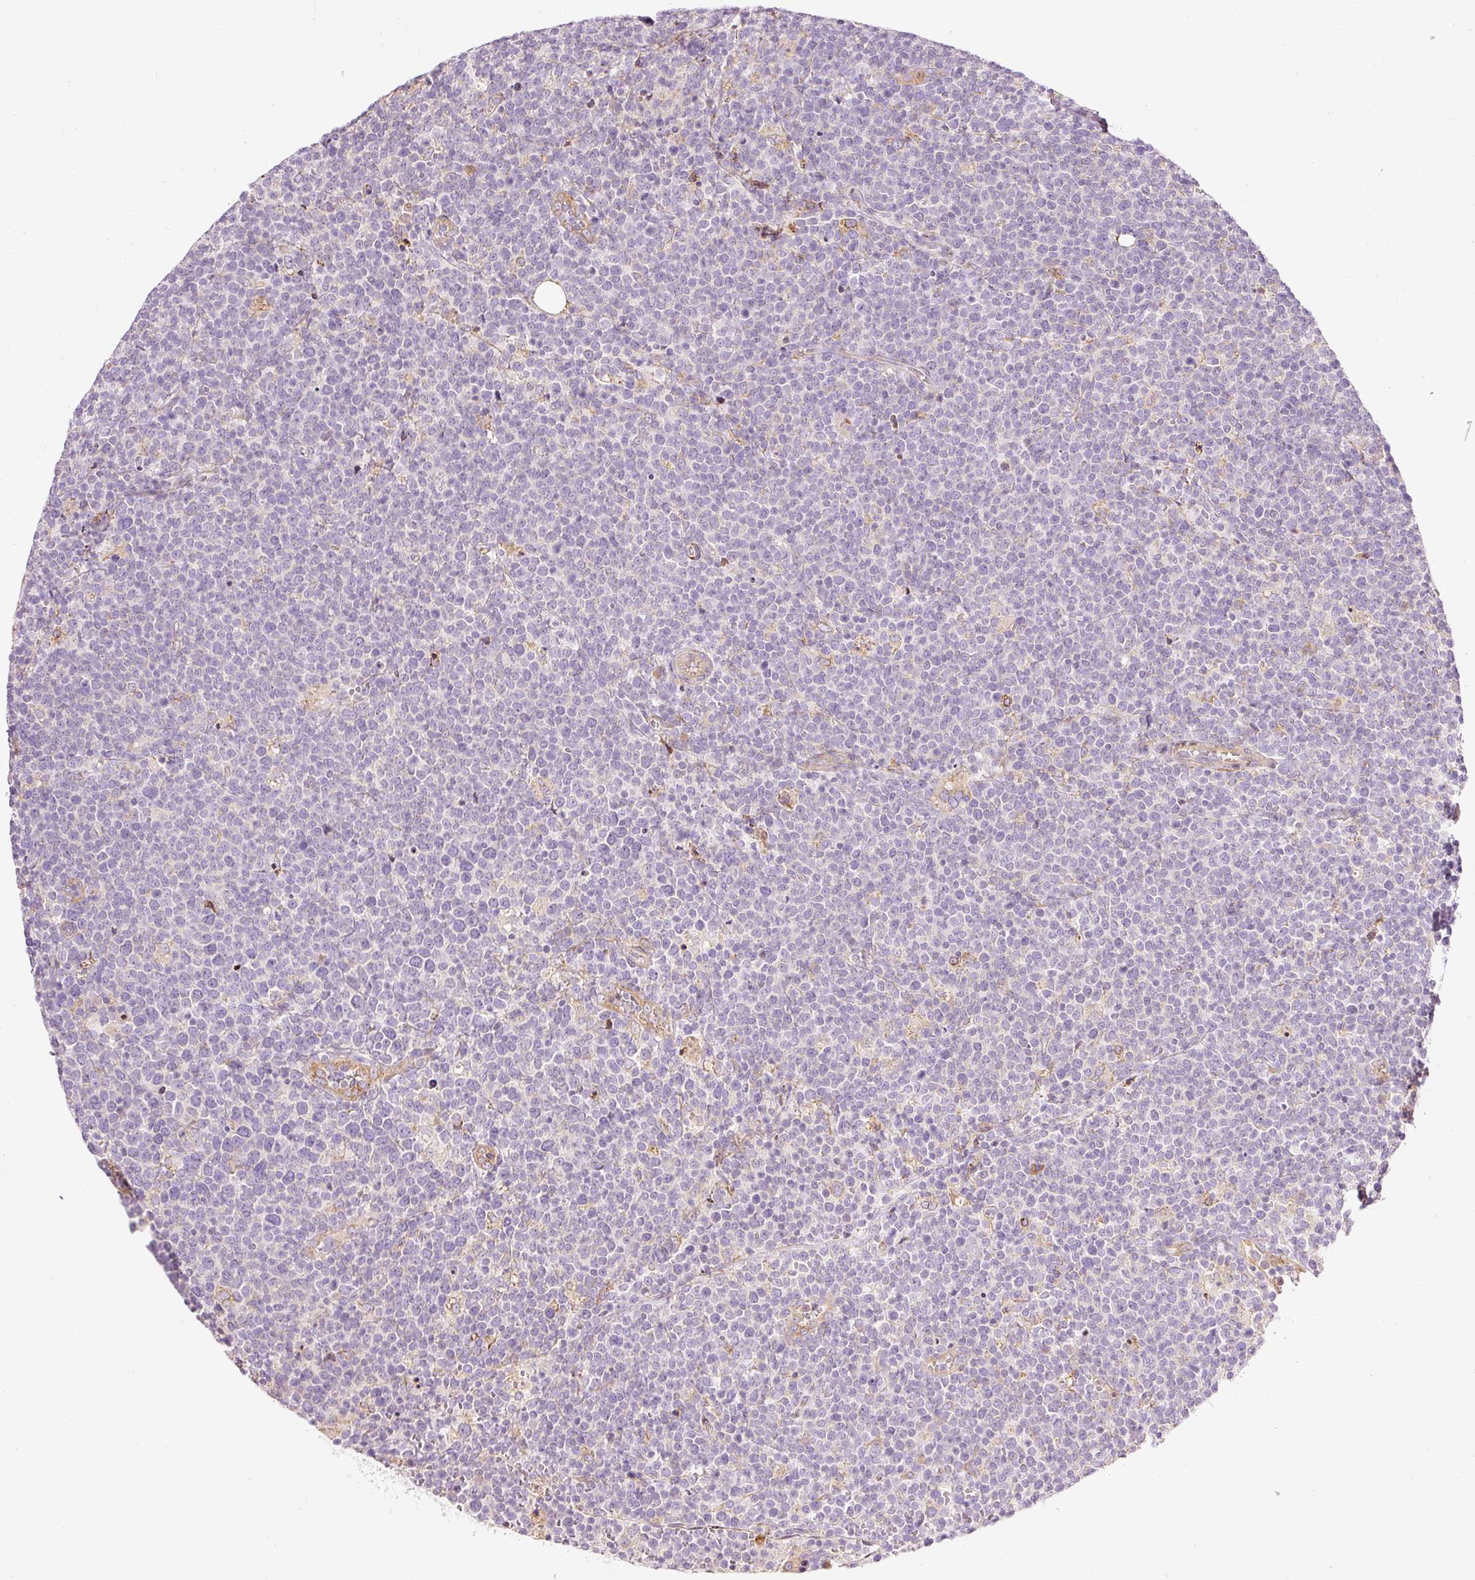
{"staining": {"intensity": "negative", "quantity": "none", "location": "none"}, "tissue": "lymphoma", "cell_type": "Tumor cells", "image_type": "cancer", "snomed": [{"axis": "morphology", "description": "Malignant lymphoma, non-Hodgkin's type, High grade"}, {"axis": "topography", "description": "Lymph node"}], "caption": "Immunohistochemical staining of human malignant lymphoma, non-Hodgkin's type (high-grade) demonstrates no significant expression in tumor cells.", "gene": "PAQR9", "patient": {"sex": "male", "age": 61}}